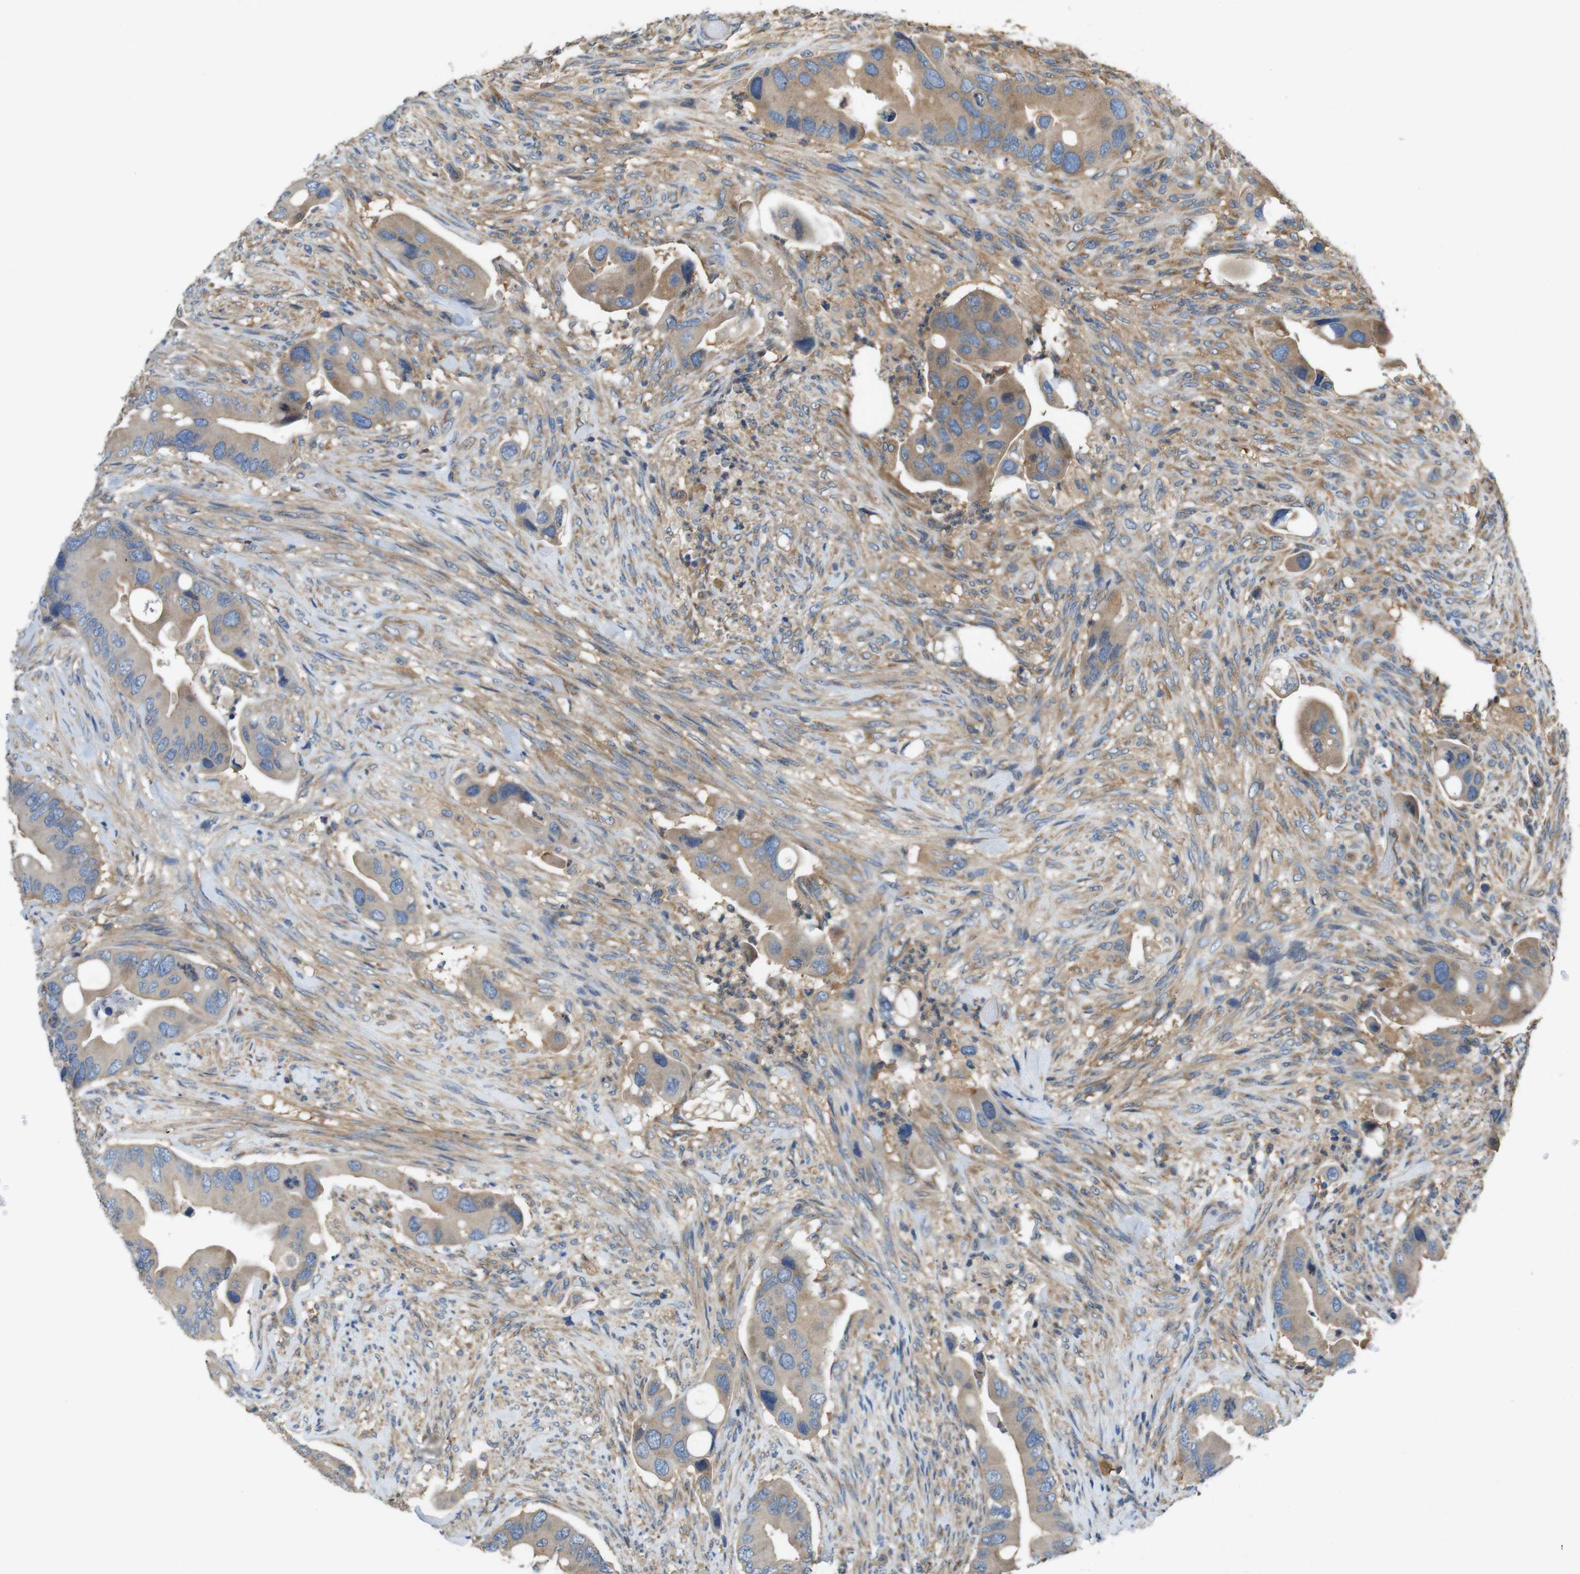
{"staining": {"intensity": "weak", "quantity": ">75%", "location": "cytoplasmic/membranous"}, "tissue": "colorectal cancer", "cell_type": "Tumor cells", "image_type": "cancer", "snomed": [{"axis": "morphology", "description": "Adenocarcinoma, NOS"}, {"axis": "topography", "description": "Rectum"}], "caption": "A low amount of weak cytoplasmic/membranous staining is seen in about >75% of tumor cells in adenocarcinoma (colorectal) tissue. (Stains: DAB (3,3'-diaminobenzidine) in brown, nuclei in blue, Microscopy: brightfield microscopy at high magnification).", "gene": "DCTN1", "patient": {"sex": "female", "age": 57}}